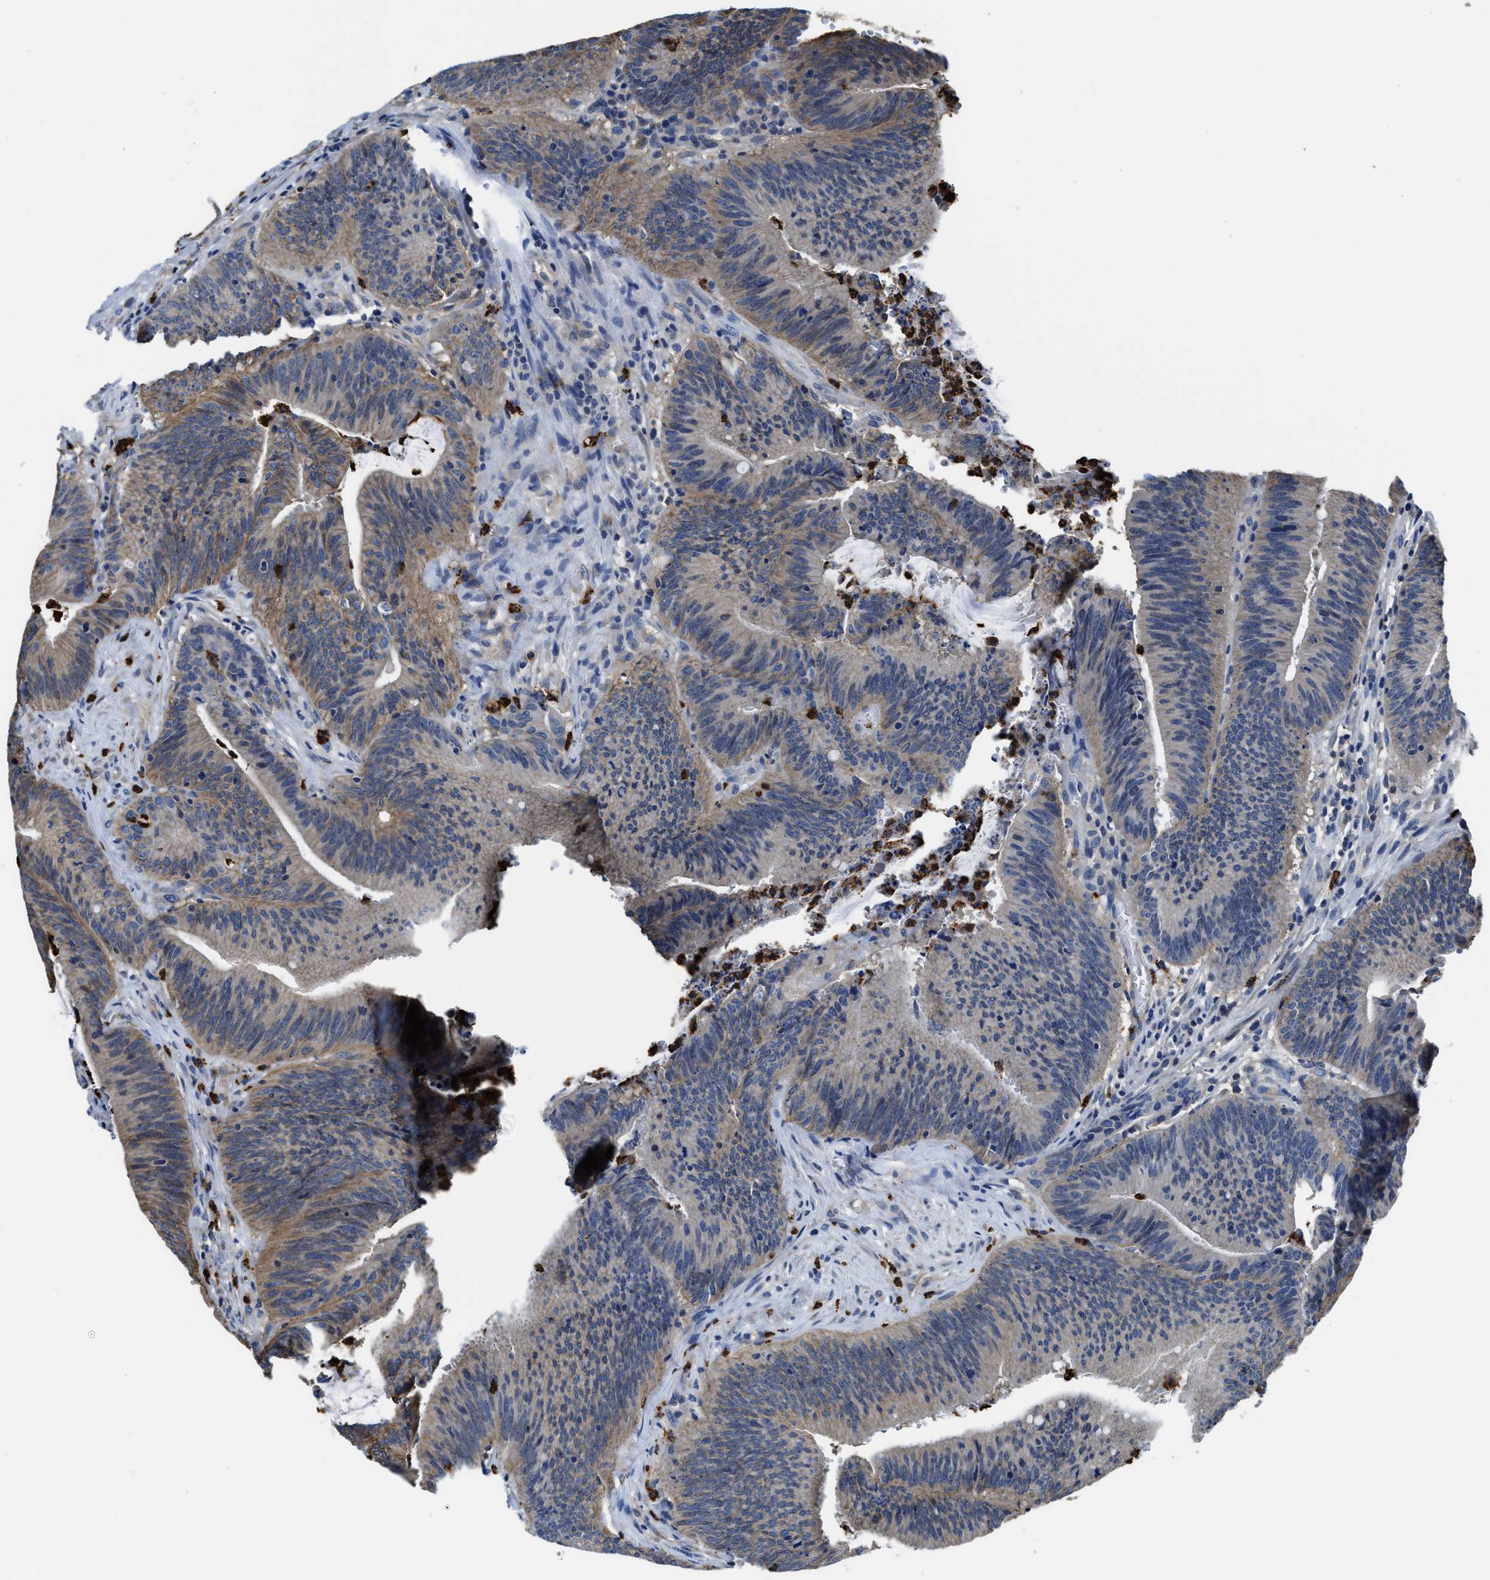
{"staining": {"intensity": "weak", "quantity": "25%-75%", "location": "cytoplasmic/membranous"}, "tissue": "colorectal cancer", "cell_type": "Tumor cells", "image_type": "cancer", "snomed": [{"axis": "morphology", "description": "Normal tissue, NOS"}, {"axis": "morphology", "description": "Adenocarcinoma, NOS"}, {"axis": "topography", "description": "Rectum"}], "caption": "Immunohistochemical staining of human adenocarcinoma (colorectal) displays low levels of weak cytoplasmic/membranous expression in about 25%-75% of tumor cells.", "gene": "TRAF6", "patient": {"sex": "female", "age": 66}}